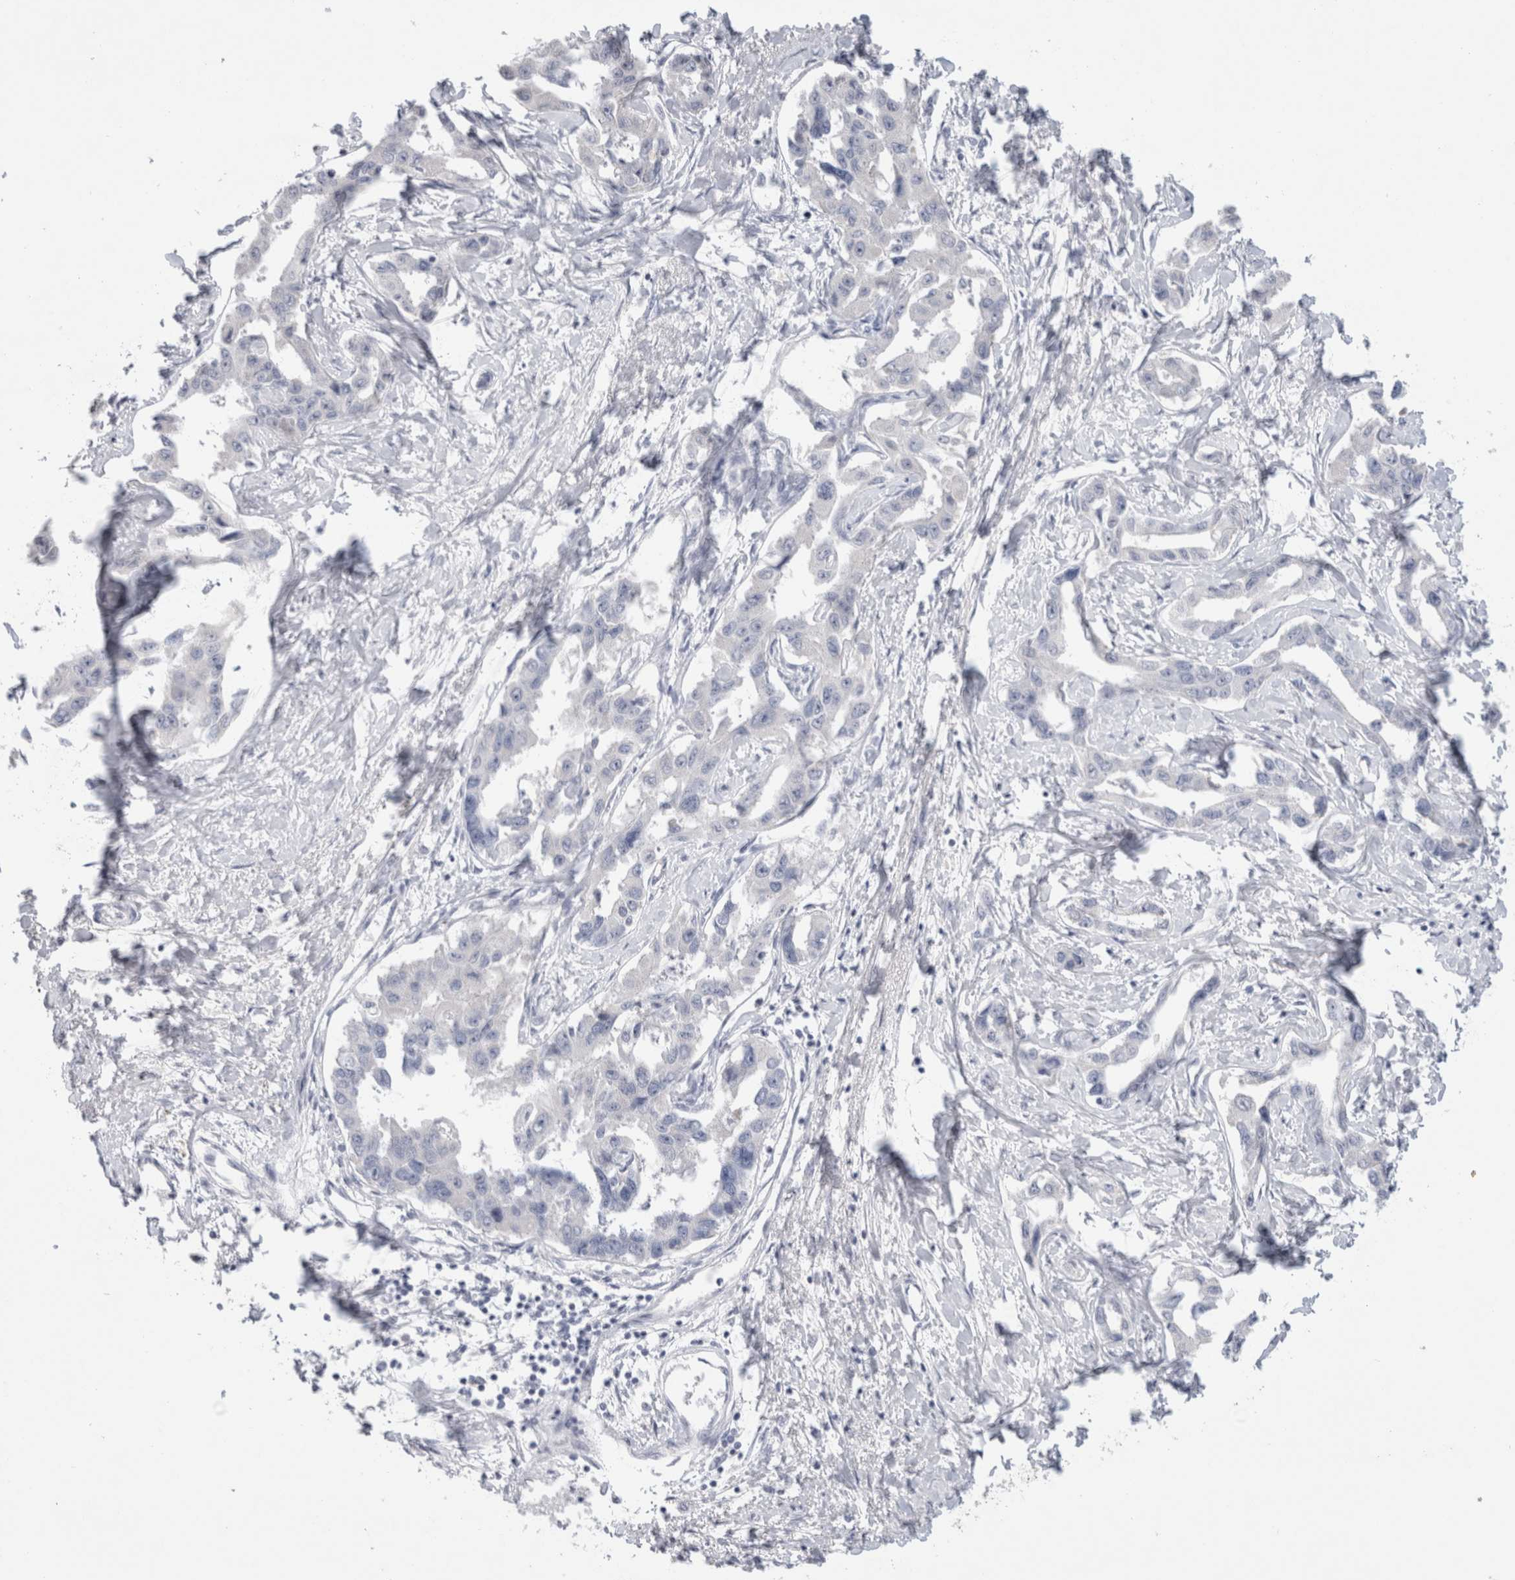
{"staining": {"intensity": "negative", "quantity": "none", "location": "none"}, "tissue": "liver cancer", "cell_type": "Tumor cells", "image_type": "cancer", "snomed": [{"axis": "morphology", "description": "Cholangiocarcinoma"}, {"axis": "topography", "description": "Liver"}], "caption": "IHC of human liver cholangiocarcinoma shows no expression in tumor cells. Brightfield microscopy of IHC stained with DAB (3,3'-diaminobenzidine) (brown) and hematoxylin (blue), captured at high magnification.", "gene": "TONSL", "patient": {"sex": "male", "age": 59}}